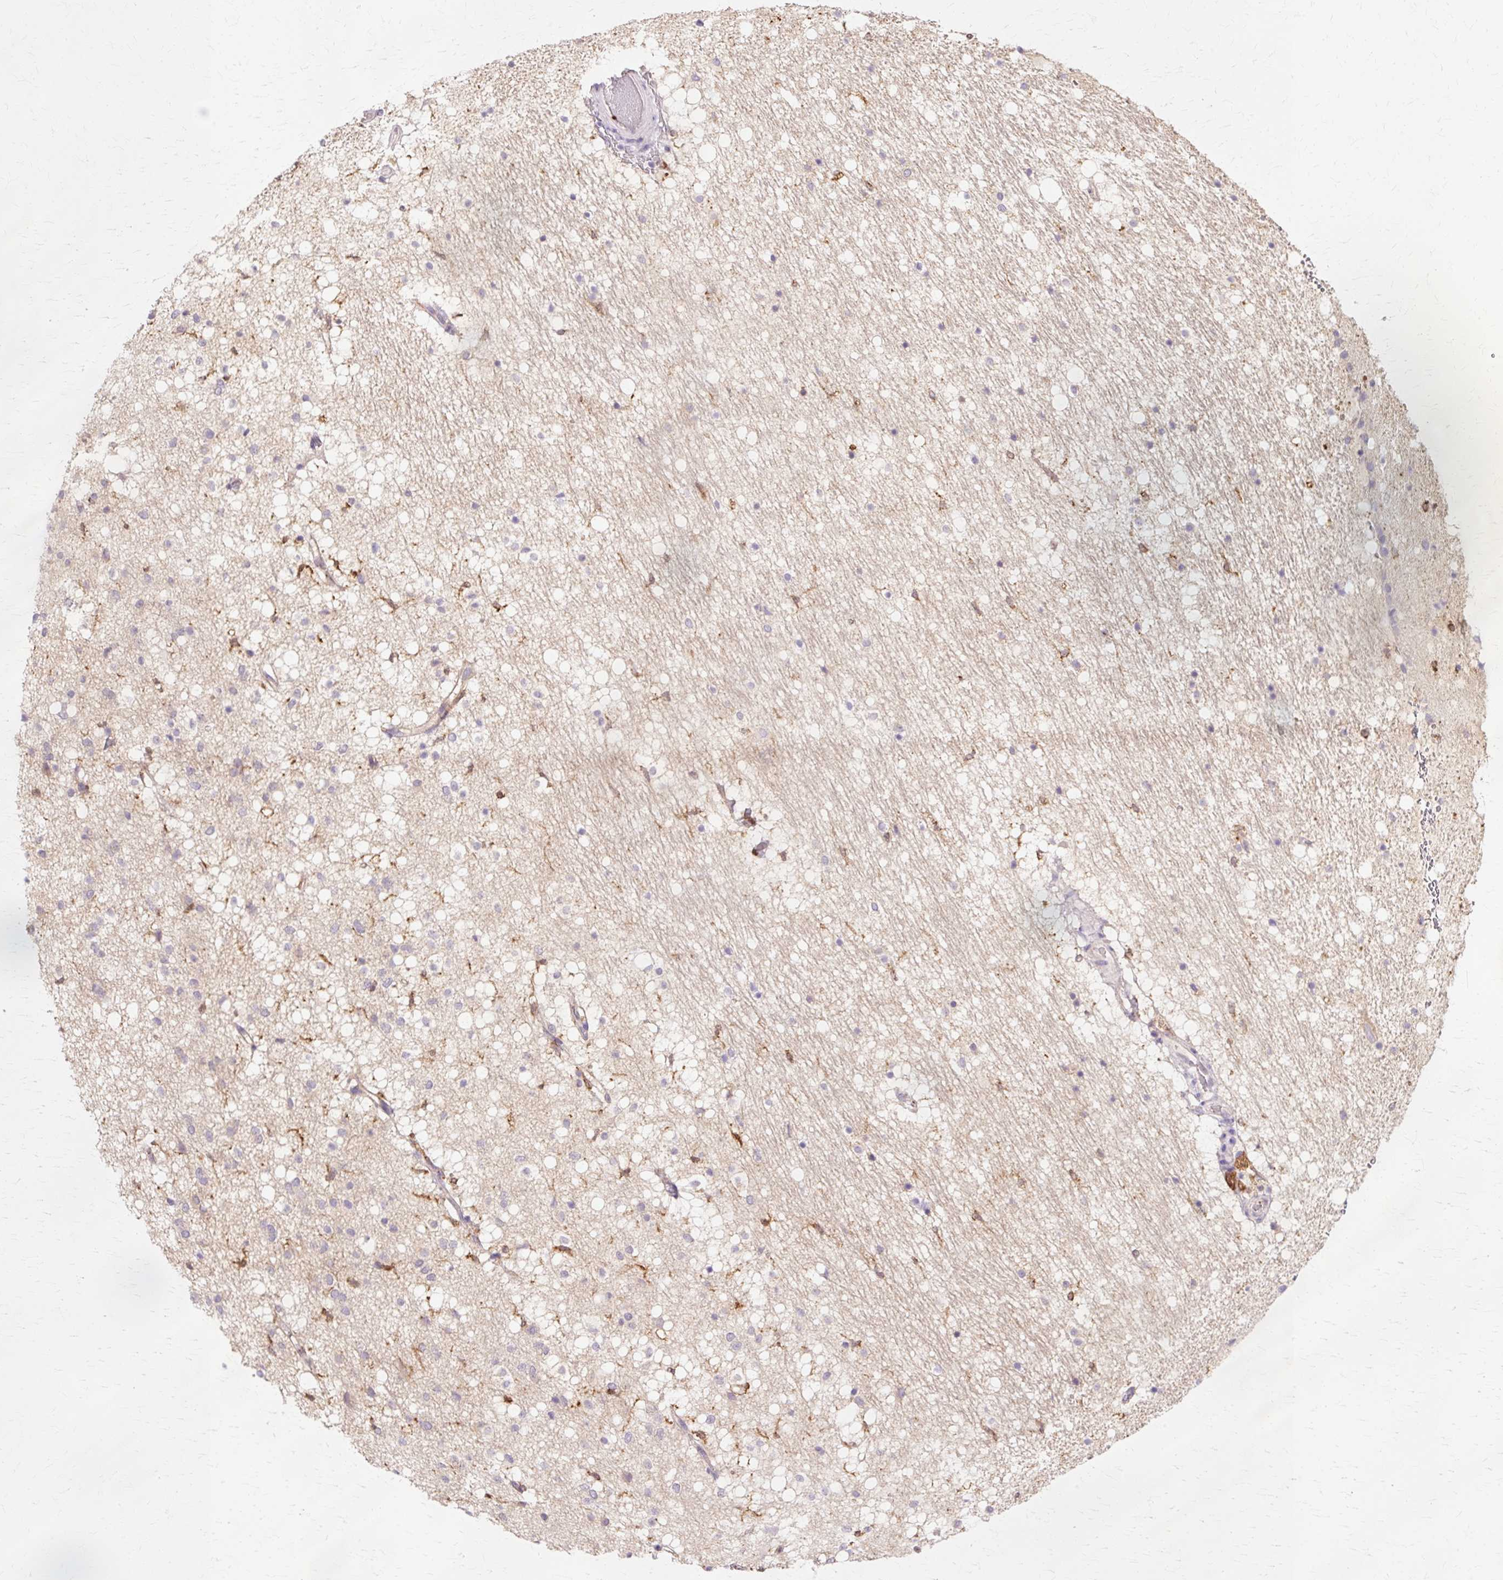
{"staining": {"intensity": "strong", "quantity": "<25%", "location": "cytoplasmic/membranous"}, "tissue": "caudate", "cell_type": "Glial cells", "image_type": "normal", "snomed": [{"axis": "morphology", "description": "Normal tissue, NOS"}, {"axis": "topography", "description": "Lateral ventricle wall"}], "caption": "DAB immunohistochemical staining of unremarkable human caudate exhibits strong cytoplasmic/membranous protein positivity in approximately <25% of glial cells. (DAB IHC with brightfield microscopy, high magnification).", "gene": "GPX1", "patient": {"sex": "male", "age": 37}}